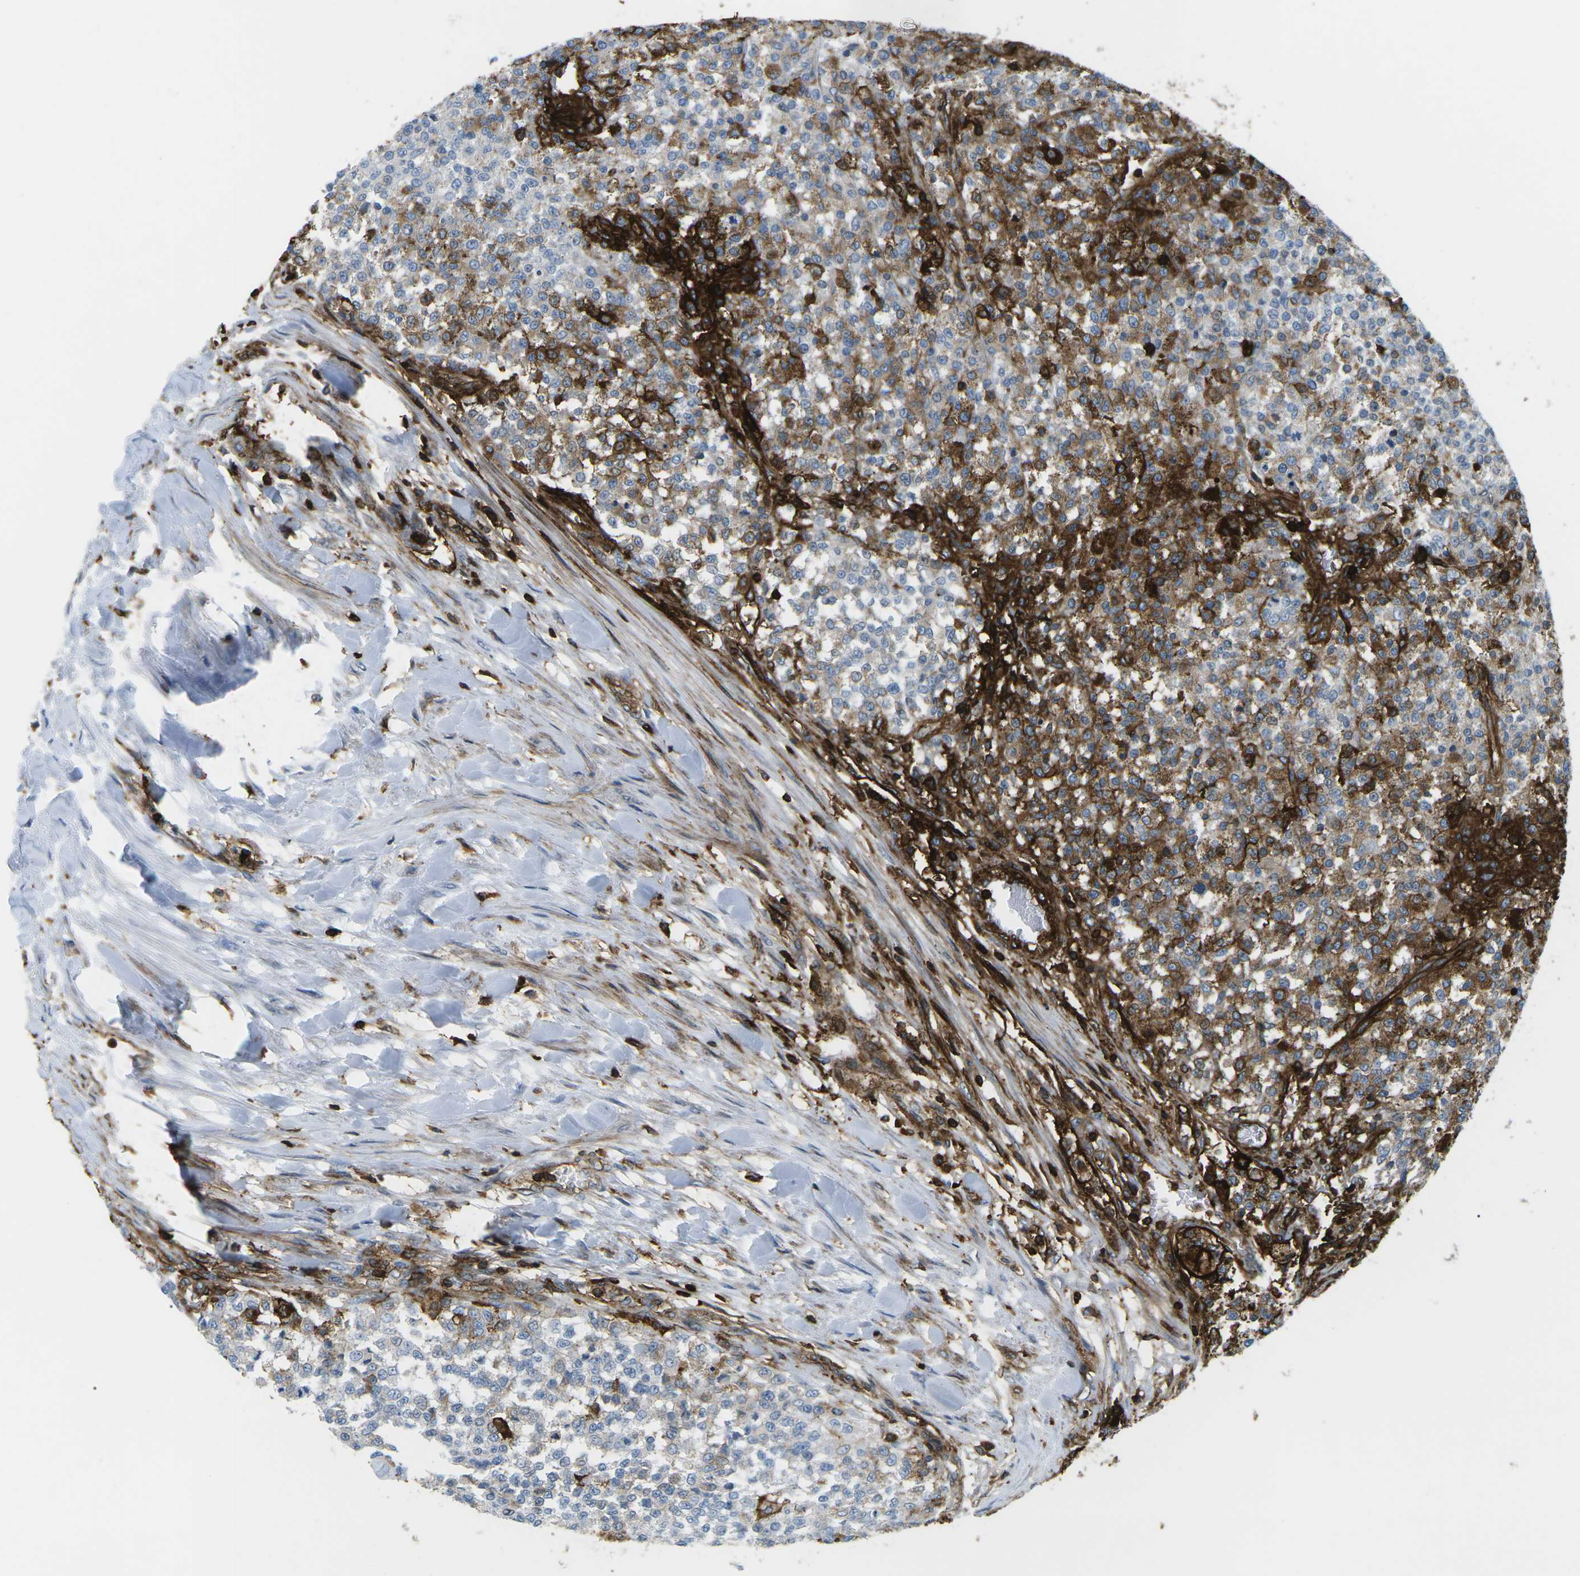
{"staining": {"intensity": "moderate", "quantity": "25%-75%", "location": "cytoplasmic/membranous"}, "tissue": "testis cancer", "cell_type": "Tumor cells", "image_type": "cancer", "snomed": [{"axis": "morphology", "description": "Seminoma, NOS"}, {"axis": "topography", "description": "Testis"}], "caption": "Immunohistochemical staining of human seminoma (testis) demonstrates medium levels of moderate cytoplasmic/membranous protein staining in about 25%-75% of tumor cells.", "gene": "HLA-B", "patient": {"sex": "male", "age": 59}}